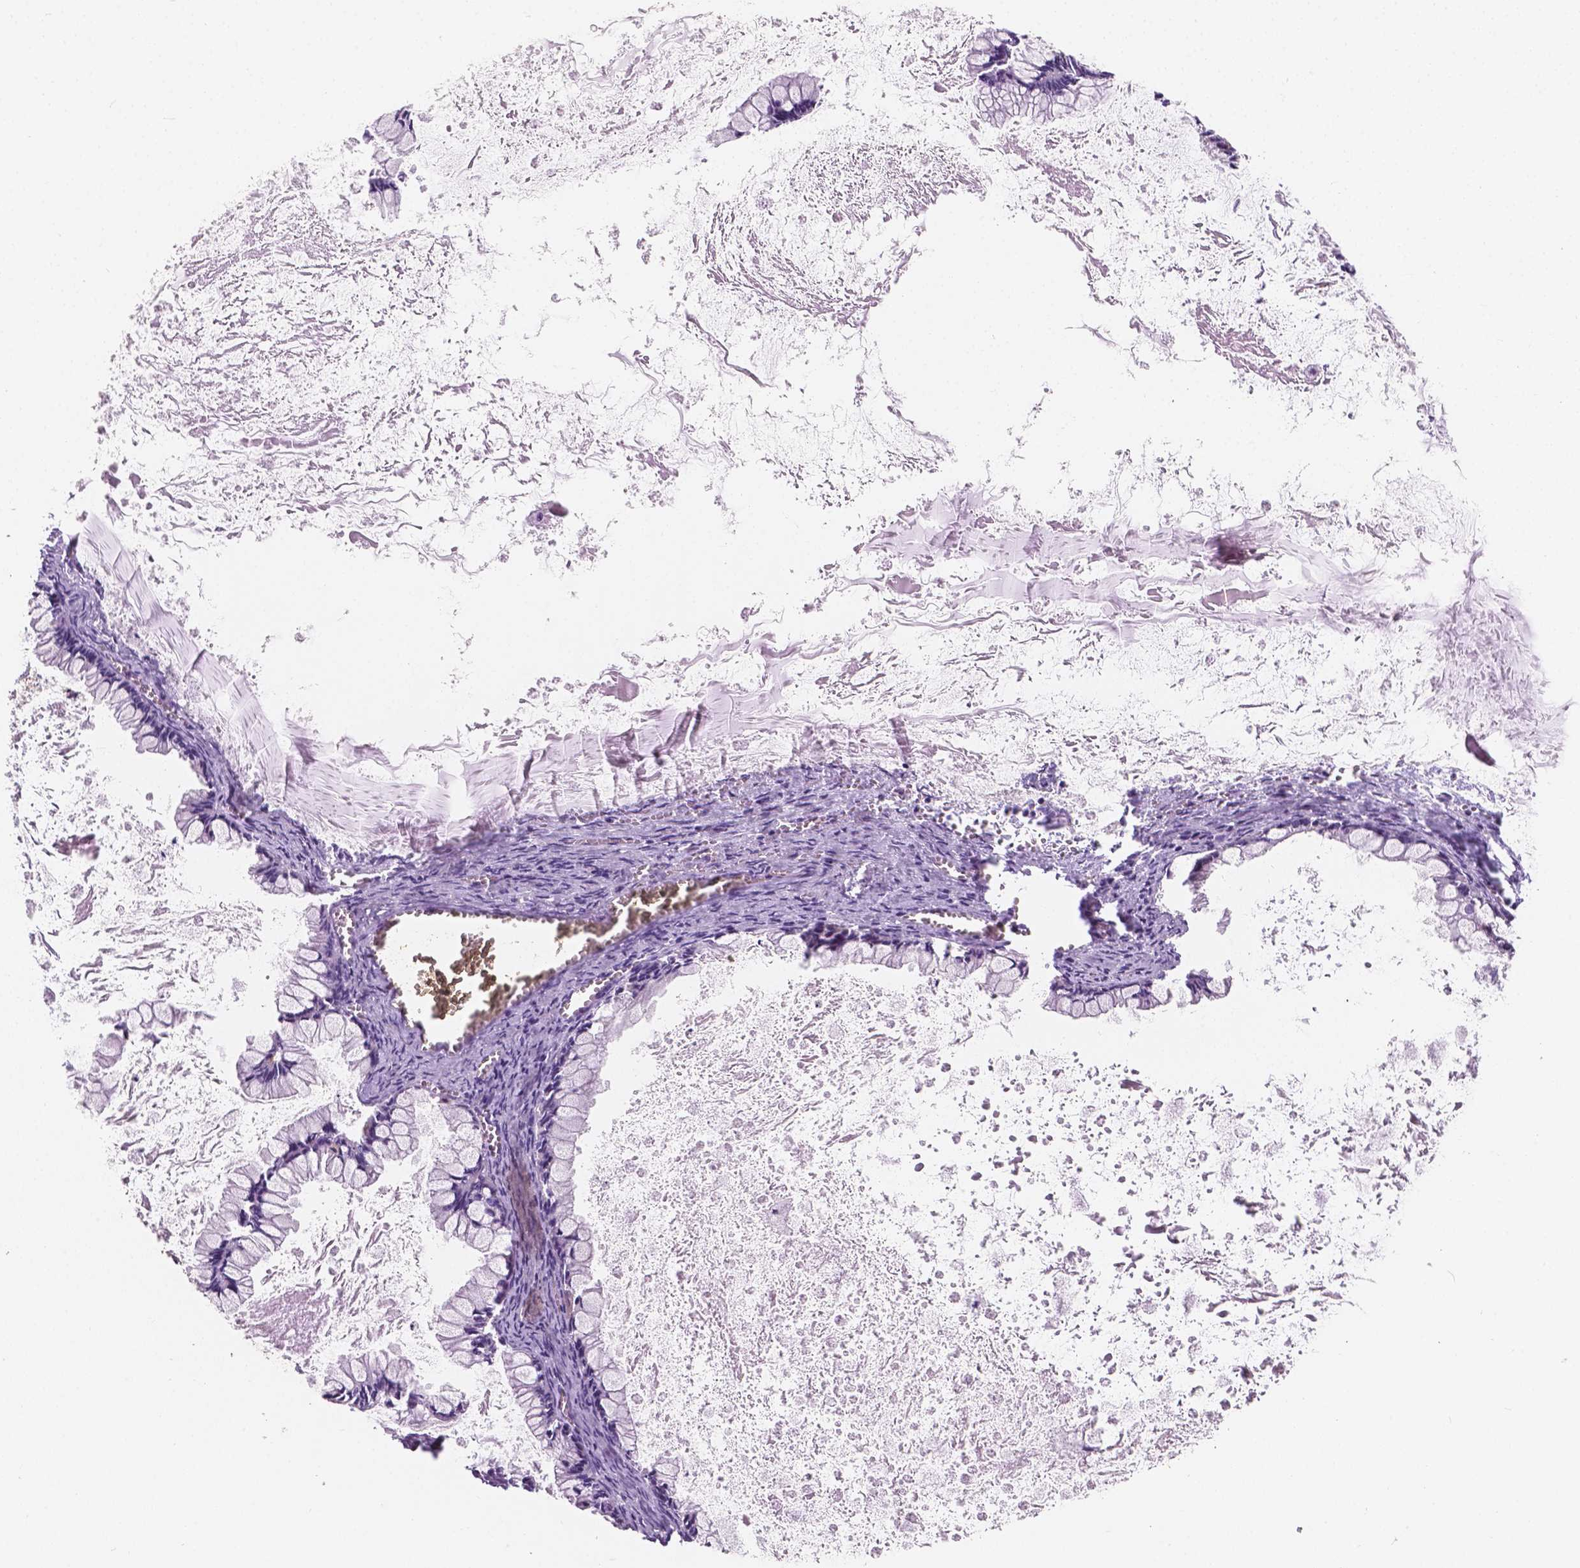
{"staining": {"intensity": "negative", "quantity": "none", "location": "none"}, "tissue": "ovarian cancer", "cell_type": "Tumor cells", "image_type": "cancer", "snomed": [{"axis": "morphology", "description": "Cystadenocarcinoma, mucinous, NOS"}, {"axis": "topography", "description": "Ovary"}], "caption": "Tumor cells are negative for brown protein staining in ovarian cancer (mucinous cystadenocarcinoma).", "gene": "TAL1", "patient": {"sex": "female", "age": 67}}